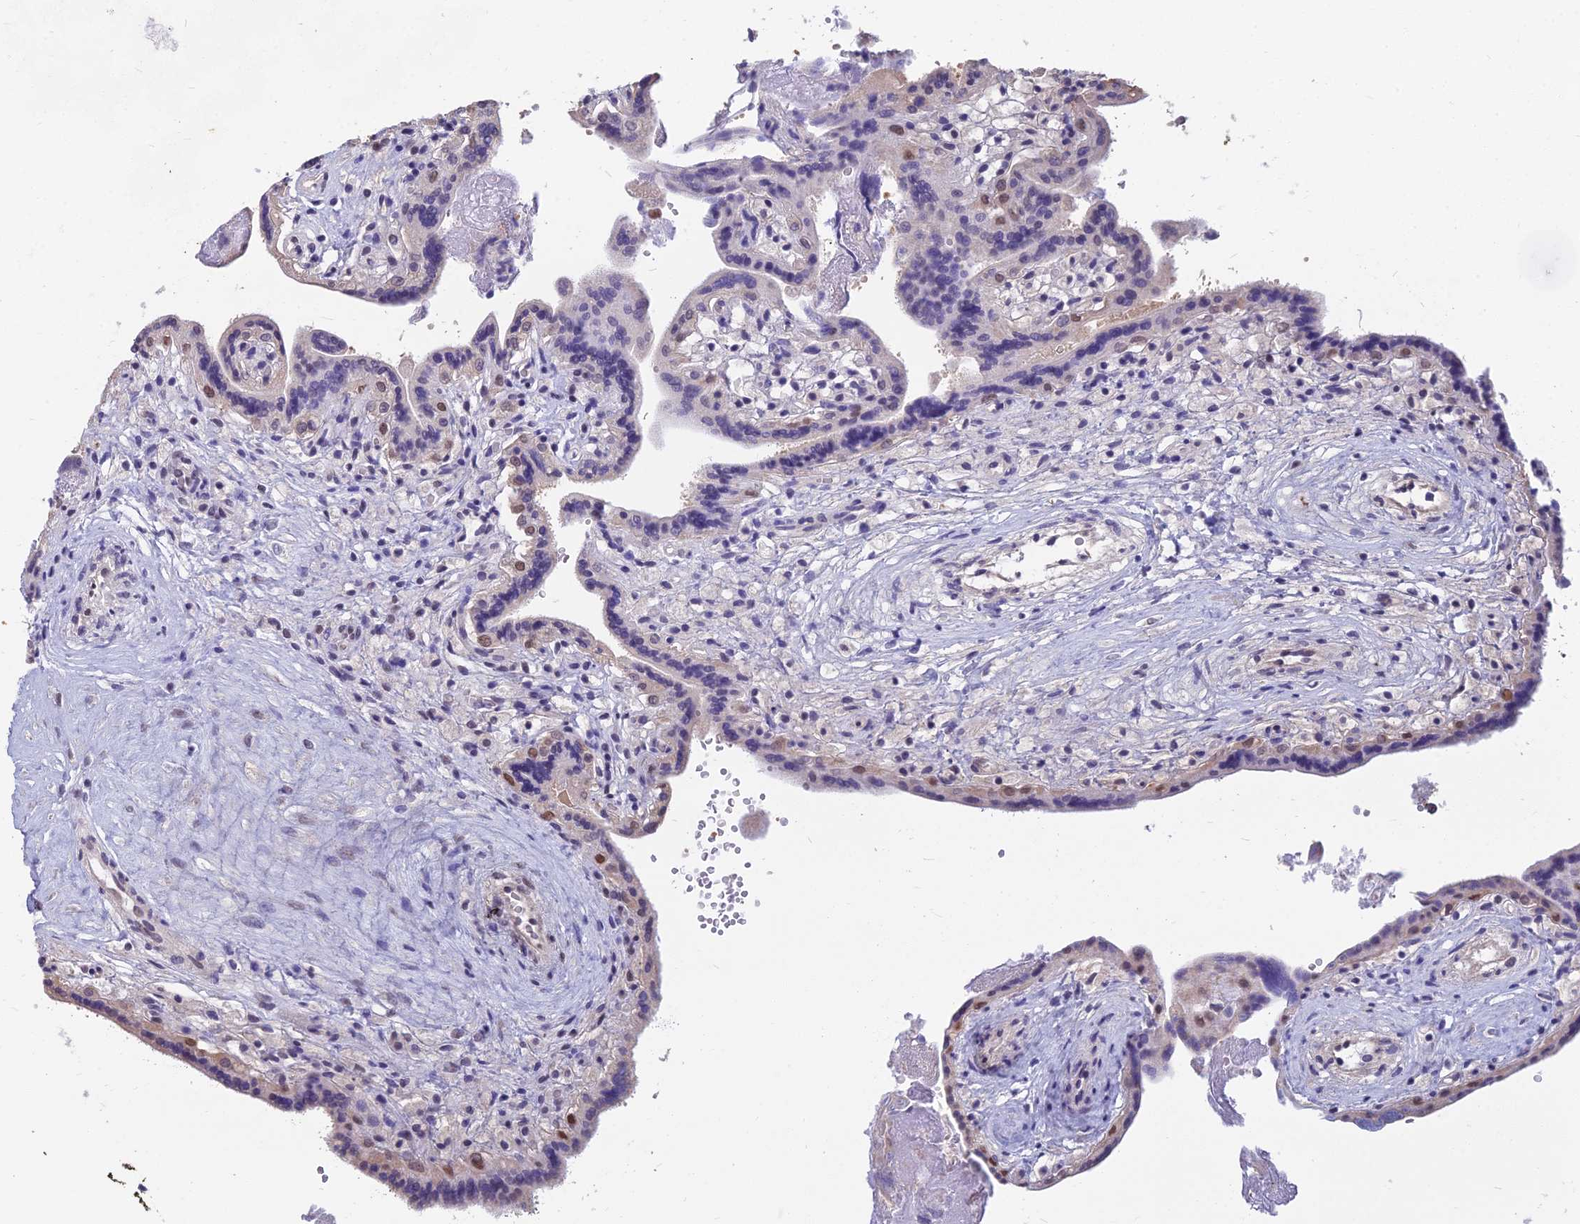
{"staining": {"intensity": "weak", "quantity": "25%-75%", "location": "nuclear"}, "tissue": "placenta", "cell_type": "Trophoblastic cells", "image_type": "normal", "snomed": [{"axis": "morphology", "description": "Normal tissue, NOS"}, {"axis": "topography", "description": "Placenta"}], "caption": "Placenta stained with DAB (3,3'-diaminobenzidine) IHC demonstrates low levels of weak nuclear positivity in approximately 25%-75% of trophoblastic cells. Using DAB (brown) and hematoxylin (blue) stains, captured at high magnification using brightfield microscopy.", "gene": "SRSF7", "patient": {"sex": "female", "age": 37}}